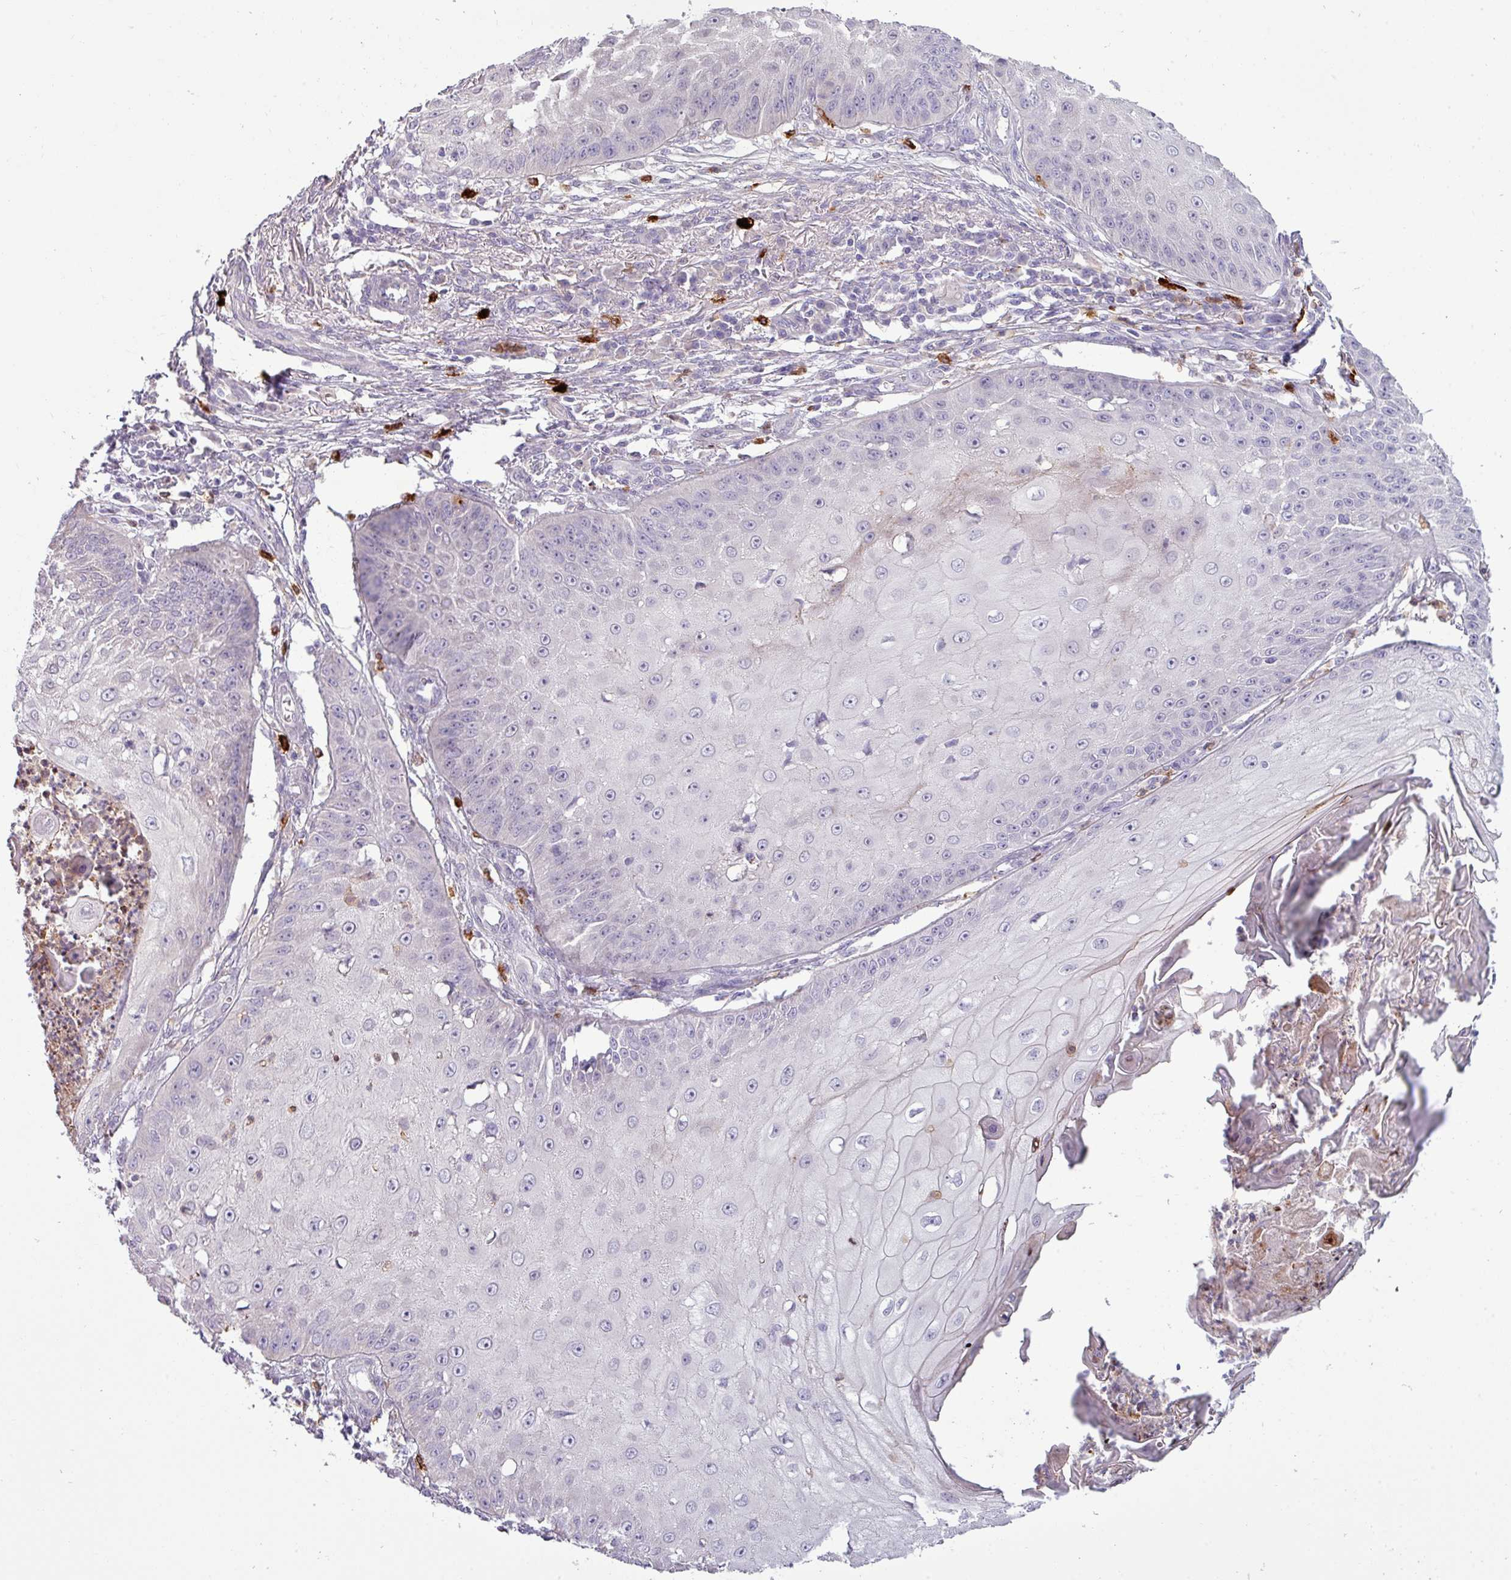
{"staining": {"intensity": "negative", "quantity": "none", "location": "none"}, "tissue": "skin cancer", "cell_type": "Tumor cells", "image_type": "cancer", "snomed": [{"axis": "morphology", "description": "Squamous cell carcinoma, NOS"}, {"axis": "topography", "description": "Skin"}], "caption": "An IHC histopathology image of skin cancer is shown. There is no staining in tumor cells of skin cancer. Brightfield microscopy of immunohistochemistry (IHC) stained with DAB (brown) and hematoxylin (blue), captured at high magnification.", "gene": "TRIM39", "patient": {"sex": "male", "age": 70}}